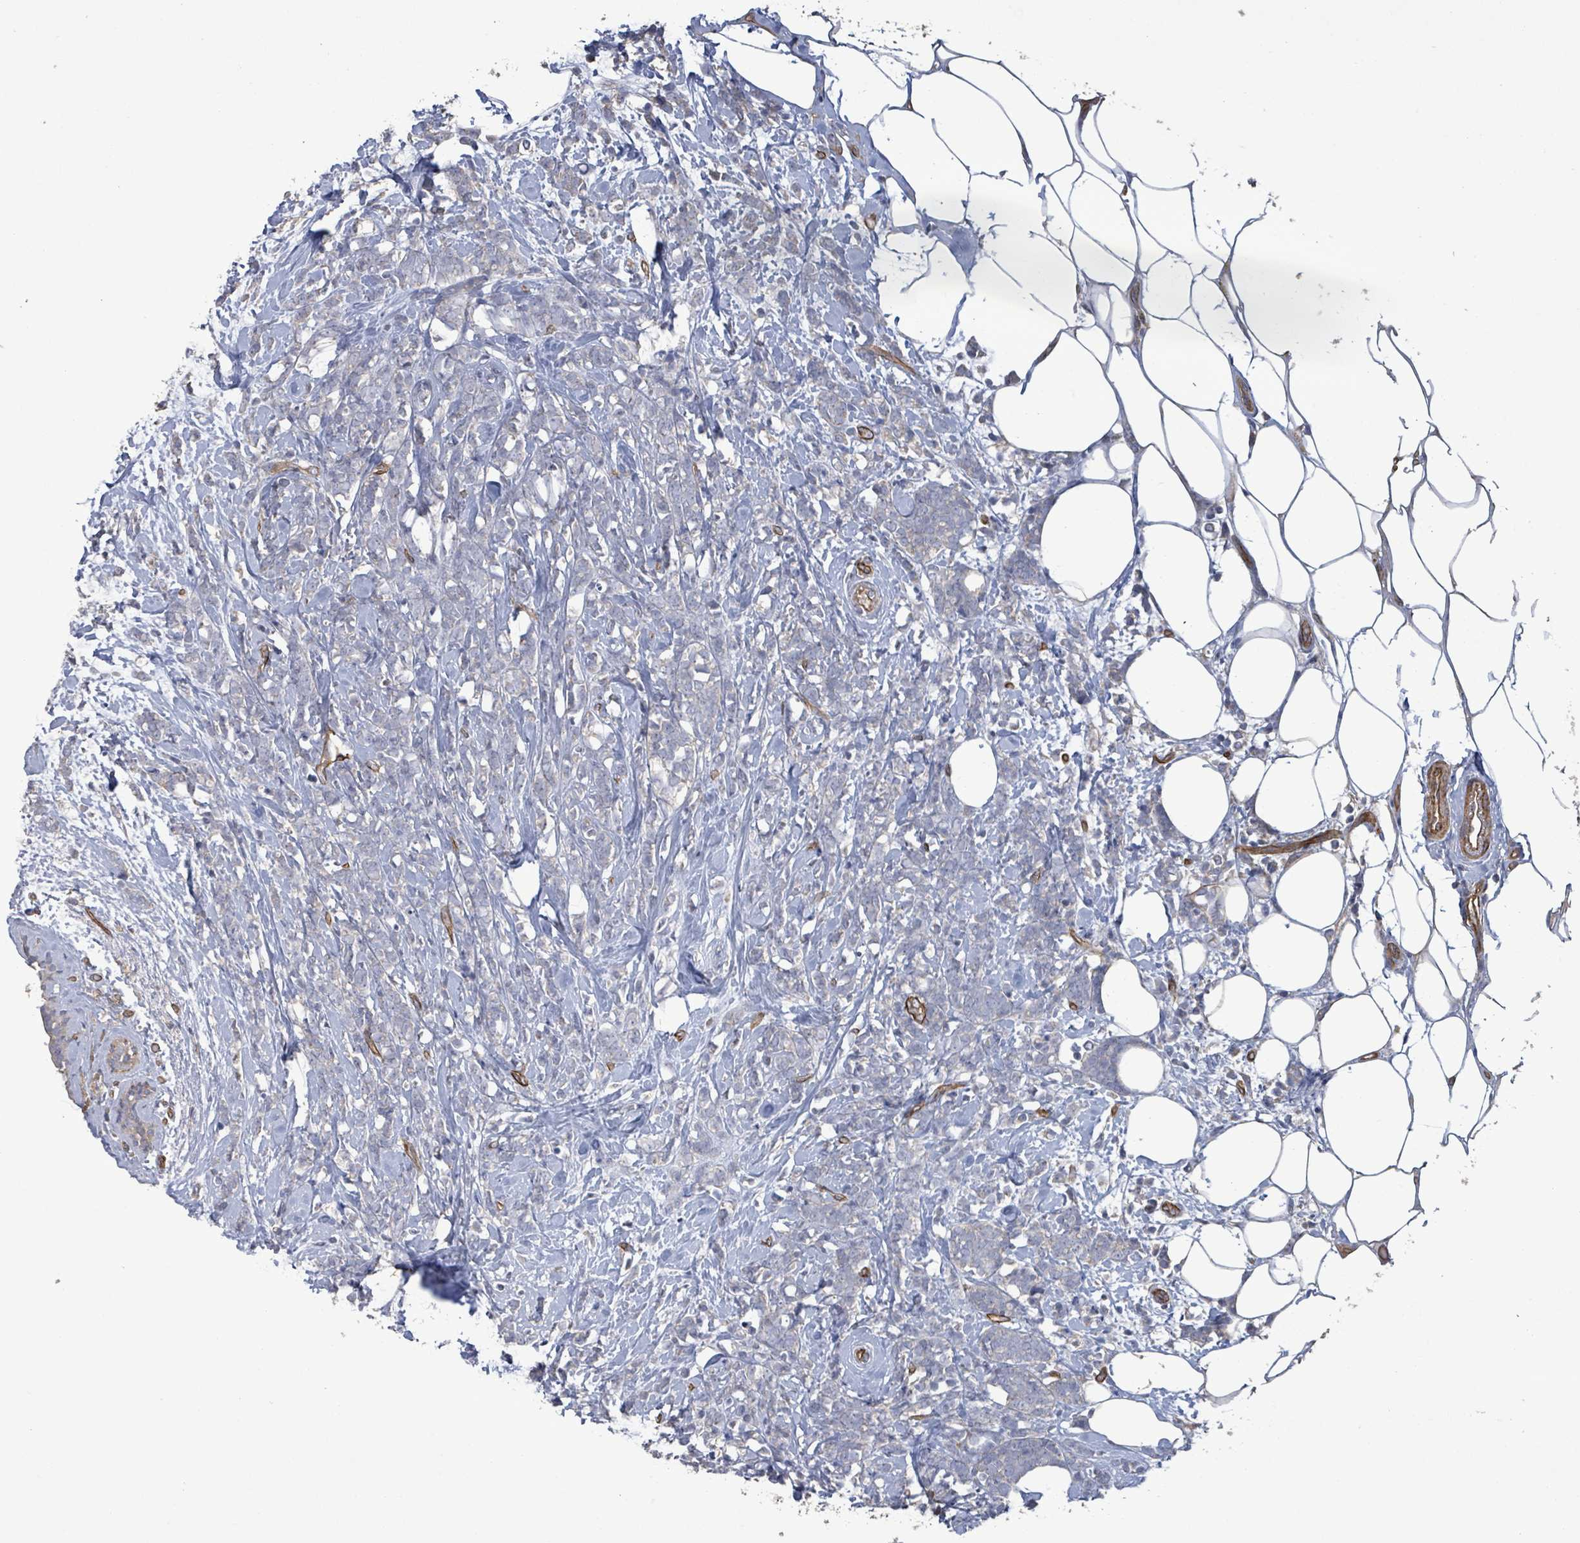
{"staining": {"intensity": "negative", "quantity": "none", "location": "none"}, "tissue": "breast cancer", "cell_type": "Tumor cells", "image_type": "cancer", "snomed": [{"axis": "morphology", "description": "Lobular carcinoma"}, {"axis": "topography", "description": "Breast"}], "caption": "An immunohistochemistry photomicrograph of breast cancer is shown. There is no staining in tumor cells of breast cancer.", "gene": "KANK3", "patient": {"sex": "female", "age": 58}}